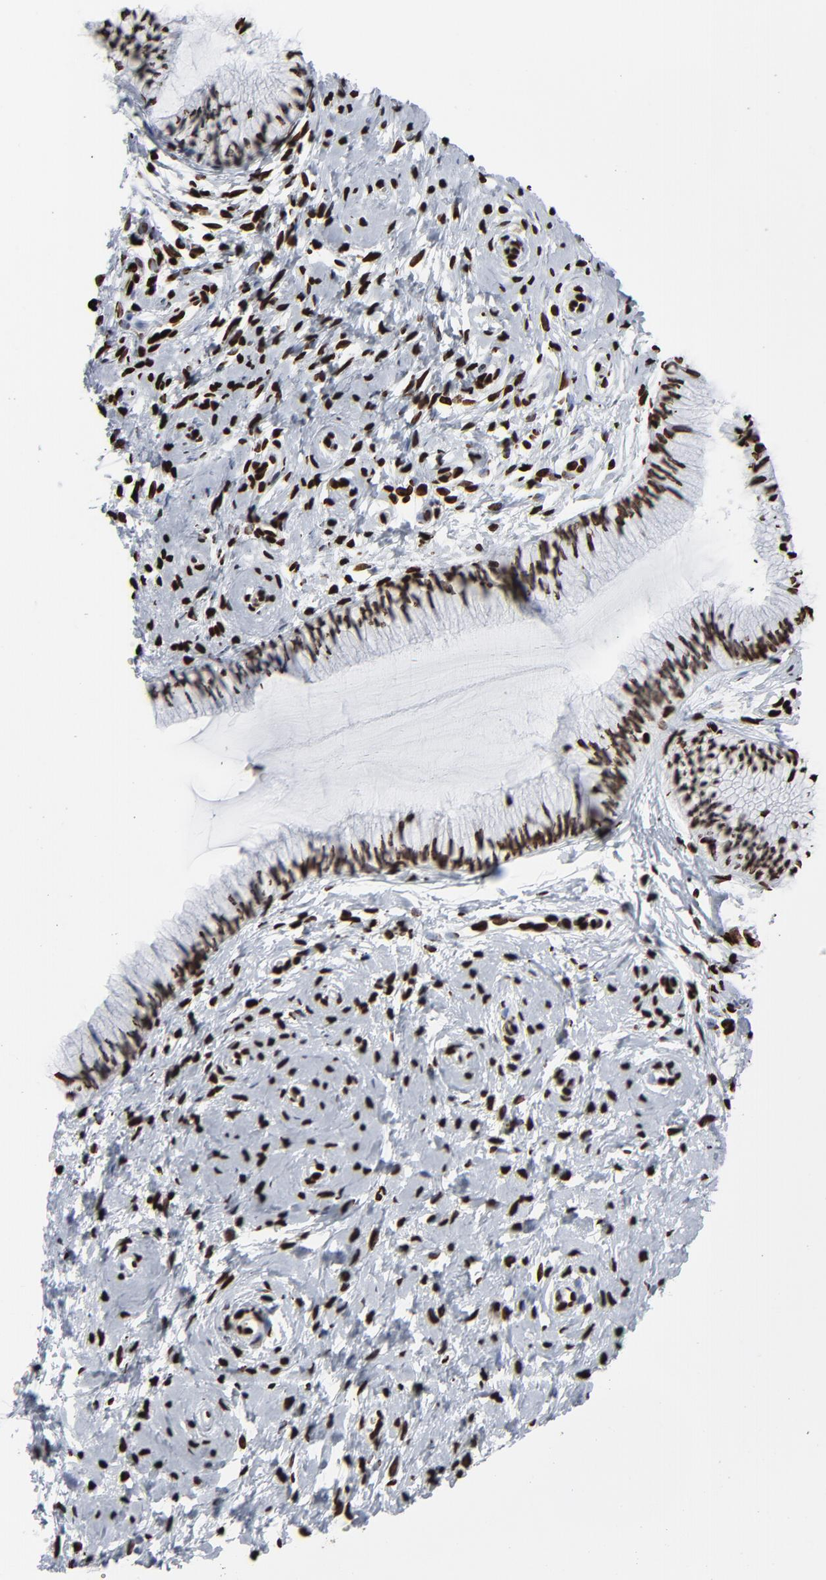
{"staining": {"intensity": "strong", "quantity": ">75%", "location": "nuclear"}, "tissue": "cervix", "cell_type": "Glandular cells", "image_type": "normal", "snomed": [{"axis": "morphology", "description": "Normal tissue, NOS"}, {"axis": "topography", "description": "Cervix"}], "caption": "Cervix was stained to show a protein in brown. There is high levels of strong nuclear expression in approximately >75% of glandular cells. (DAB (3,3'-diaminobenzidine) IHC, brown staining for protein, blue staining for nuclei).", "gene": "H3", "patient": {"sex": "female", "age": 46}}